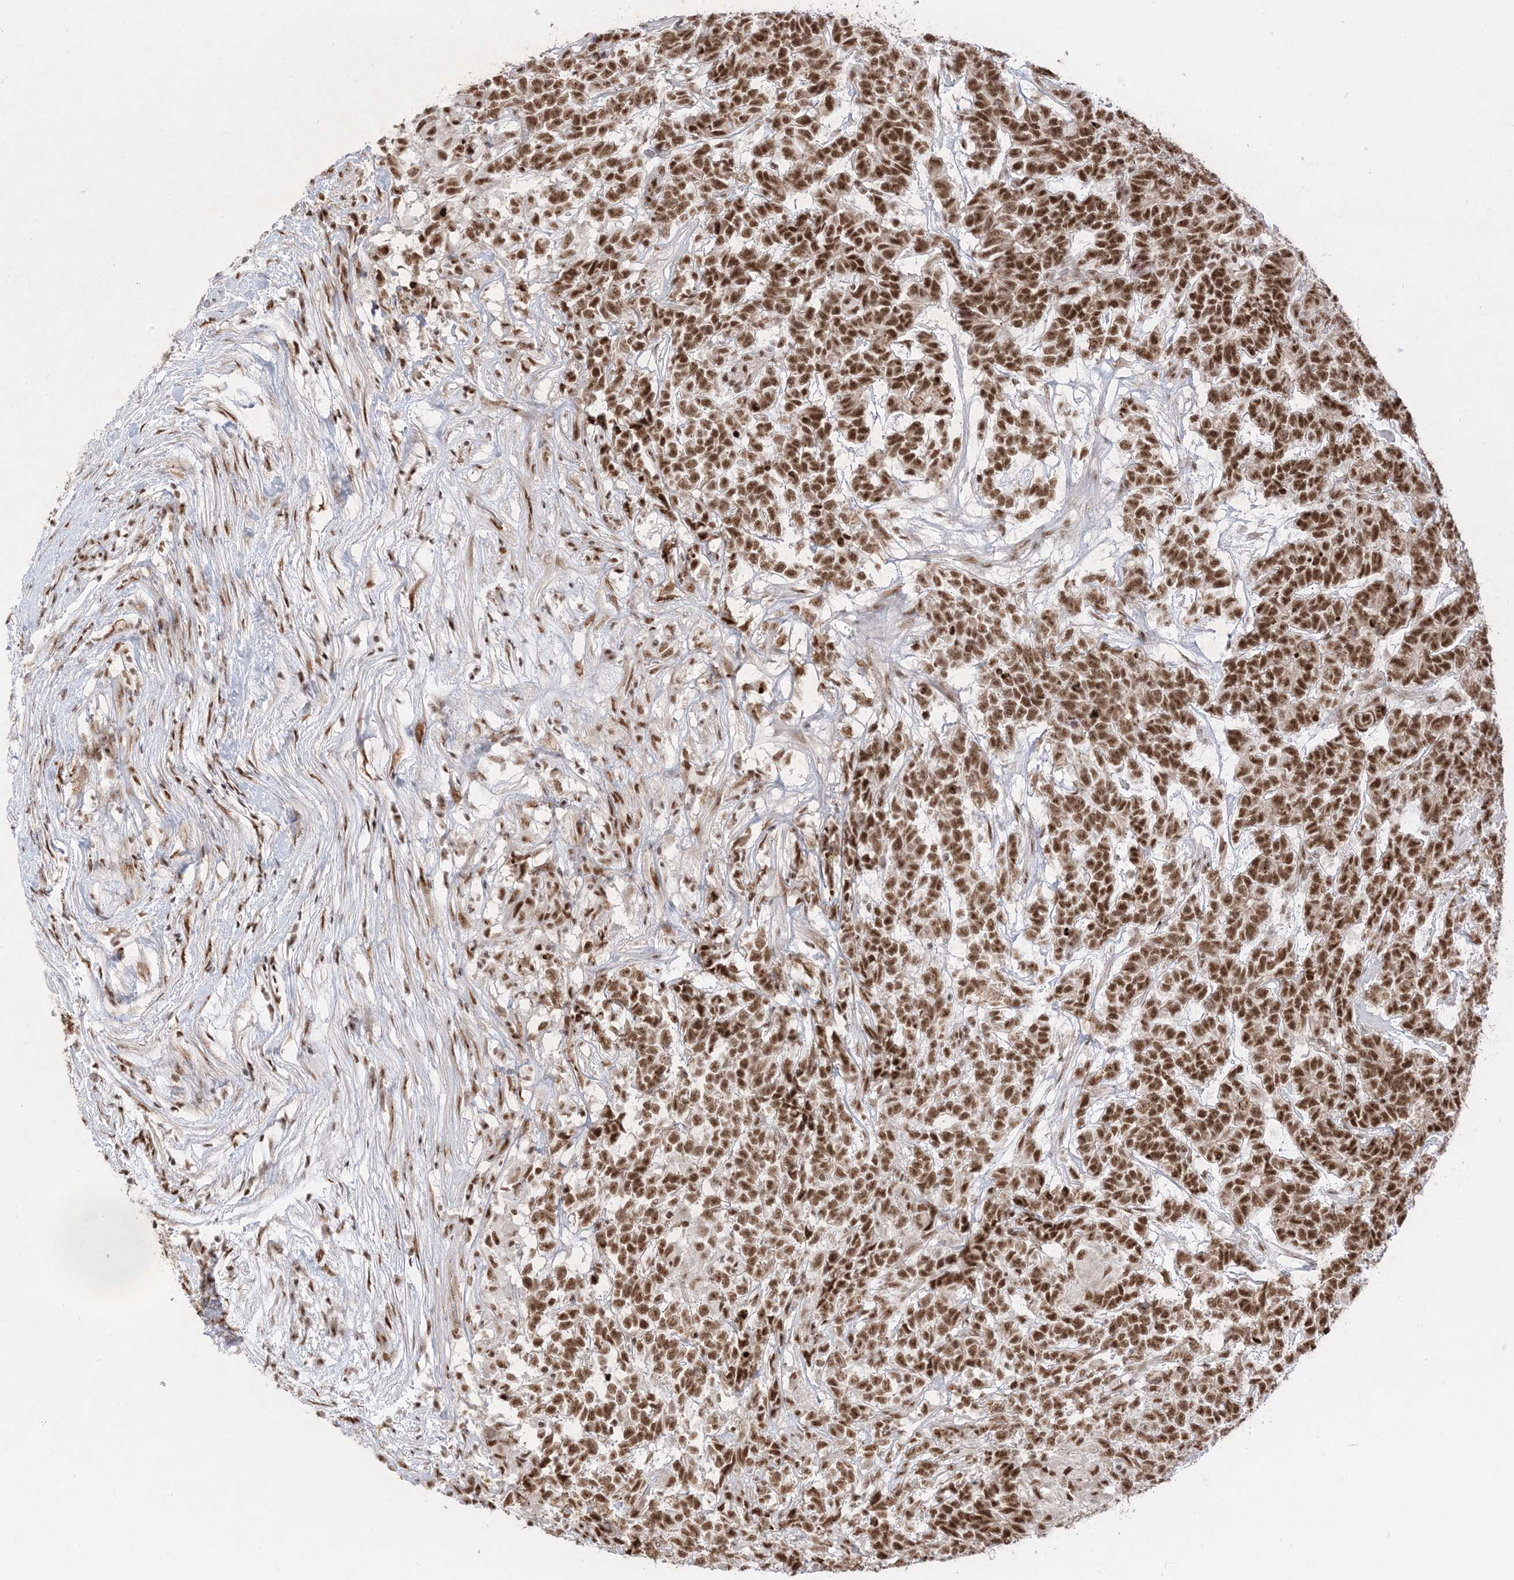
{"staining": {"intensity": "strong", "quantity": ">75%", "location": "nuclear"}, "tissue": "testis cancer", "cell_type": "Tumor cells", "image_type": "cancer", "snomed": [{"axis": "morphology", "description": "Carcinoma, Embryonal, NOS"}, {"axis": "topography", "description": "Testis"}], "caption": "Approximately >75% of tumor cells in human testis cancer (embryonal carcinoma) demonstrate strong nuclear protein expression as visualized by brown immunohistochemical staining.", "gene": "ARGLU1", "patient": {"sex": "male", "age": 26}}